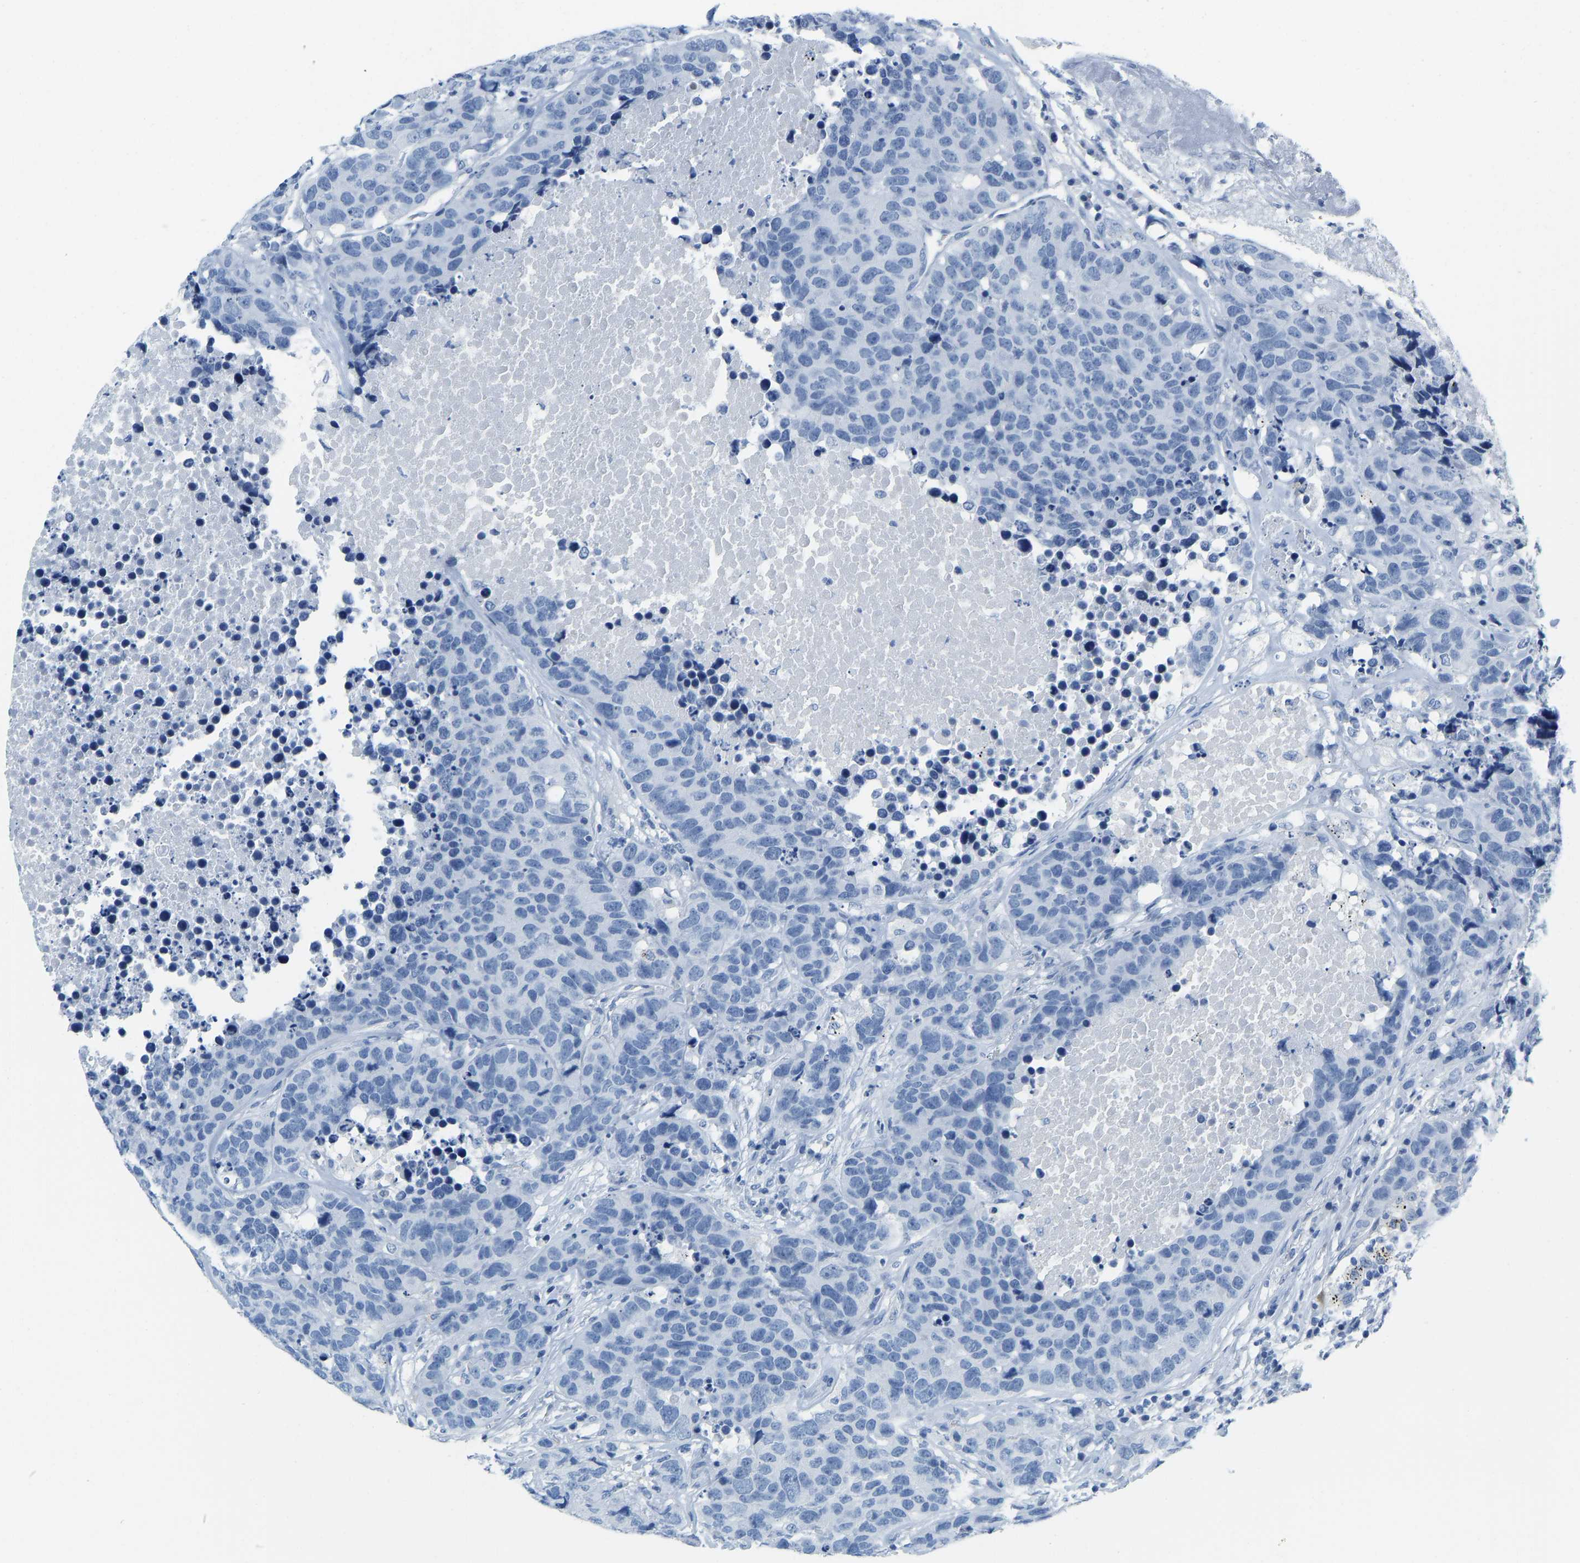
{"staining": {"intensity": "negative", "quantity": "none", "location": "none"}, "tissue": "carcinoid", "cell_type": "Tumor cells", "image_type": "cancer", "snomed": [{"axis": "morphology", "description": "Carcinoid, malignant, NOS"}, {"axis": "topography", "description": "Lung"}], "caption": "IHC photomicrograph of human carcinoid stained for a protein (brown), which exhibits no expression in tumor cells. (DAB IHC visualized using brightfield microscopy, high magnification).", "gene": "SERPINB3", "patient": {"sex": "male", "age": 60}}